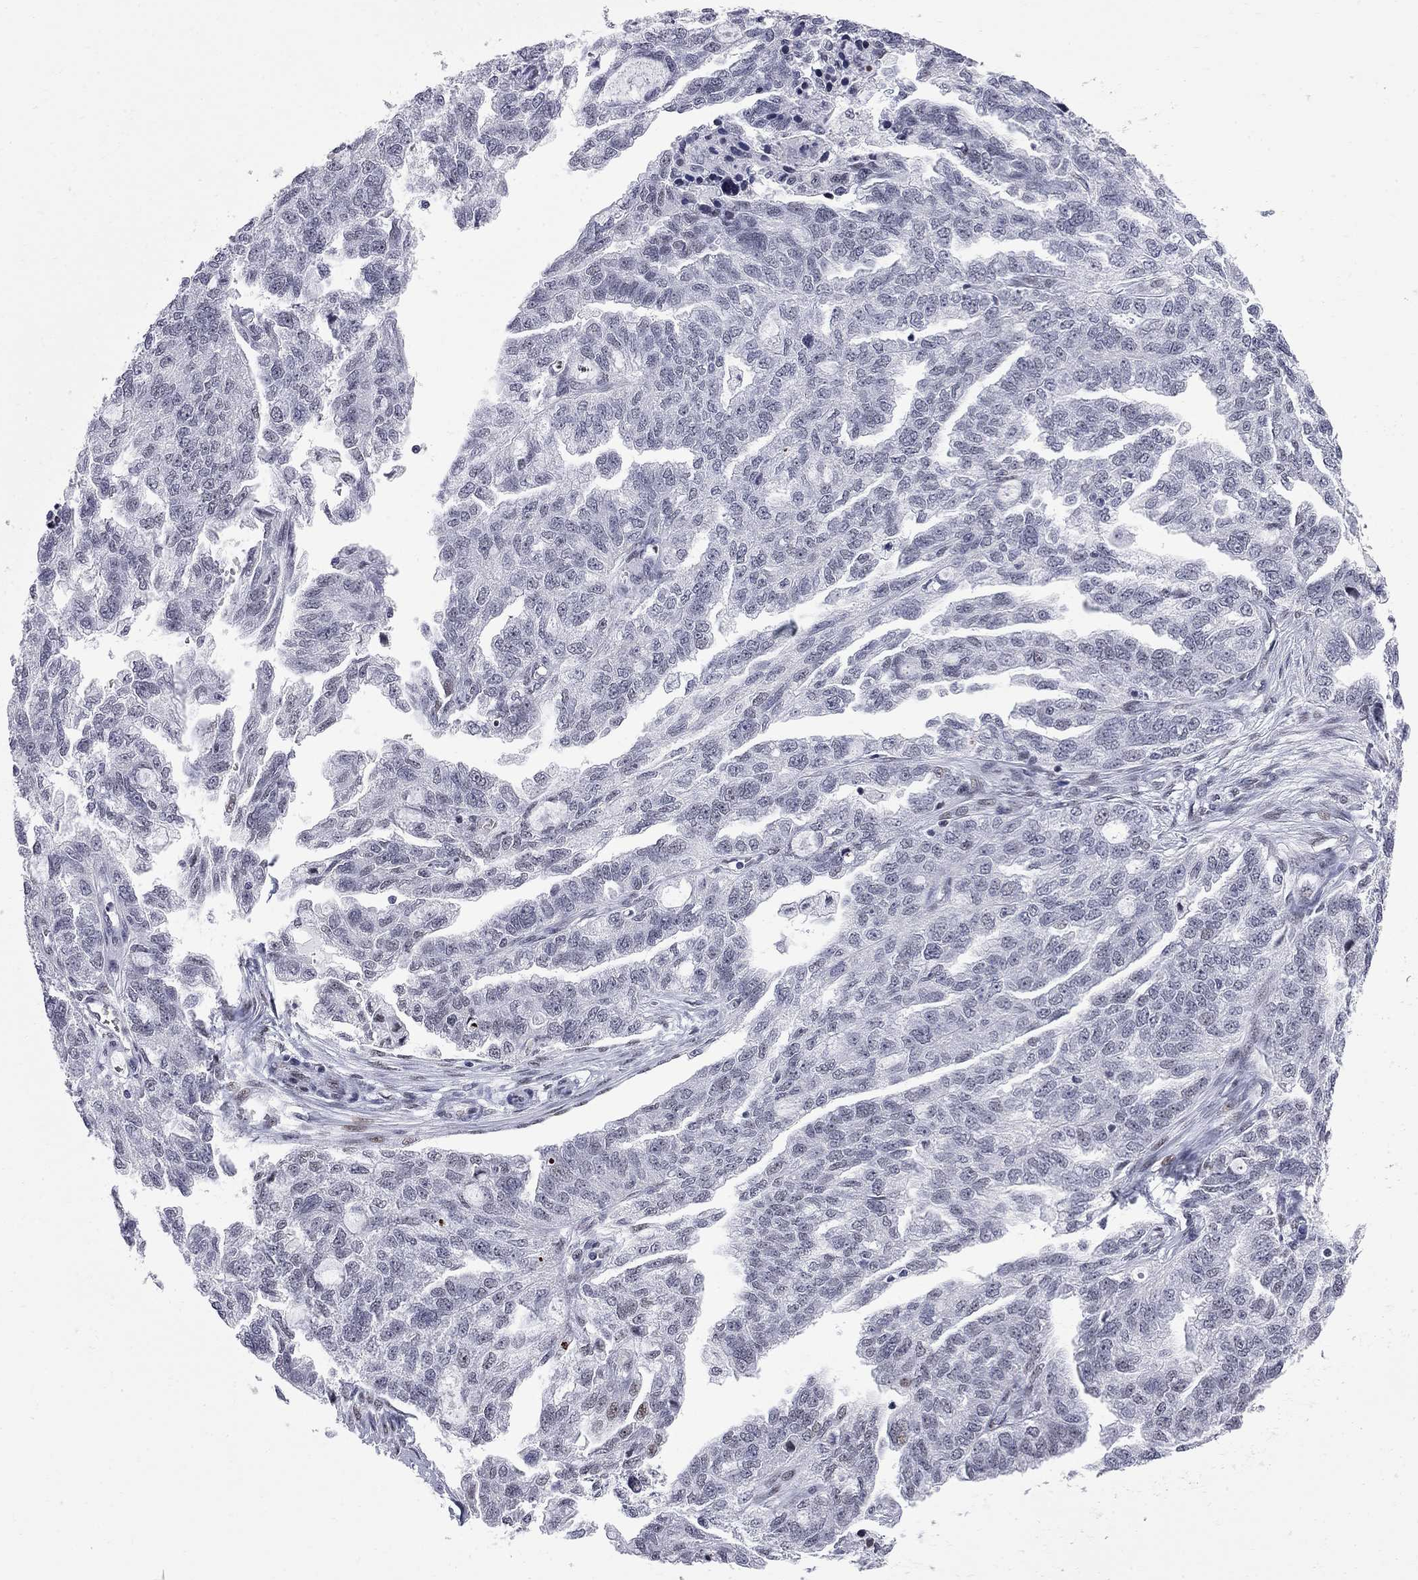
{"staining": {"intensity": "weak", "quantity": "<25%", "location": "nuclear"}, "tissue": "ovarian cancer", "cell_type": "Tumor cells", "image_type": "cancer", "snomed": [{"axis": "morphology", "description": "Cystadenocarcinoma, serous, NOS"}, {"axis": "topography", "description": "Ovary"}], "caption": "Ovarian cancer was stained to show a protein in brown. There is no significant staining in tumor cells. Nuclei are stained in blue.", "gene": "ZBTB47", "patient": {"sex": "female", "age": 51}}